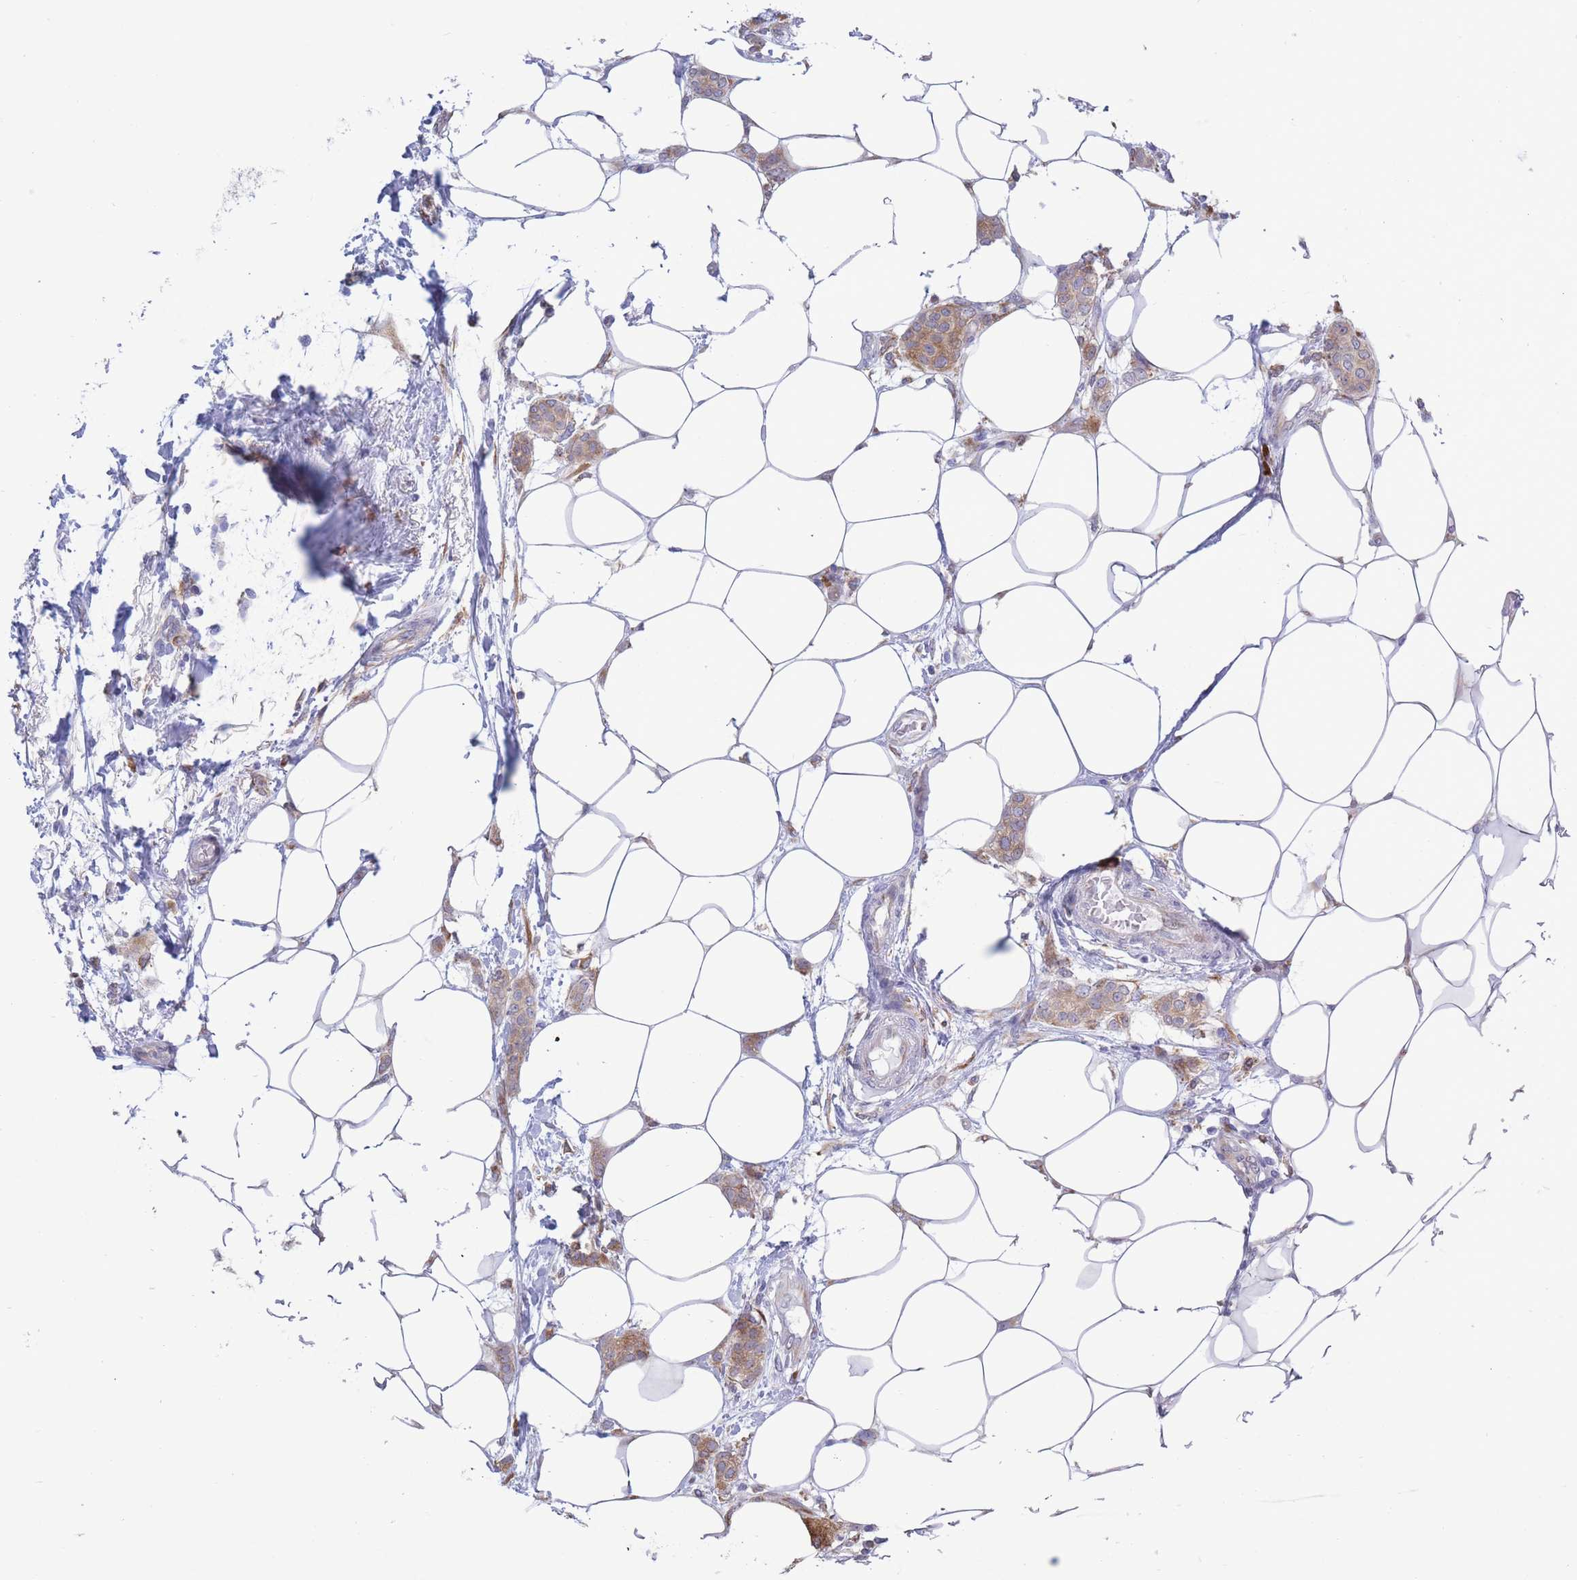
{"staining": {"intensity": "weak", "quantity": ">75%", "location": "cytoplasmic/membranous"}, "tissue": "breast cancer", "cell_type": "Tumor cells", "image_type": "cancer", "snomed": [{"axis": "morphology", "description": "Duct carcinoma"}, {"axis": "topography", "description": "Breast"}], "caption": "Breast cancer (infiltrating ductal carcinoma) was stained to show a protein in brown. There is low levels of weak cytoplasmic/membranous expression in approximately >75% of tumor cells. The staining was performed using DAB (3,3'-diaminobenzidine) to visualize the protein expression in brown, while the nuclei were stained in blue with hematoxylin (Magnification: 20x).", "gene": "MYDGF", "patient": {"sex": "female", "age": 72}}